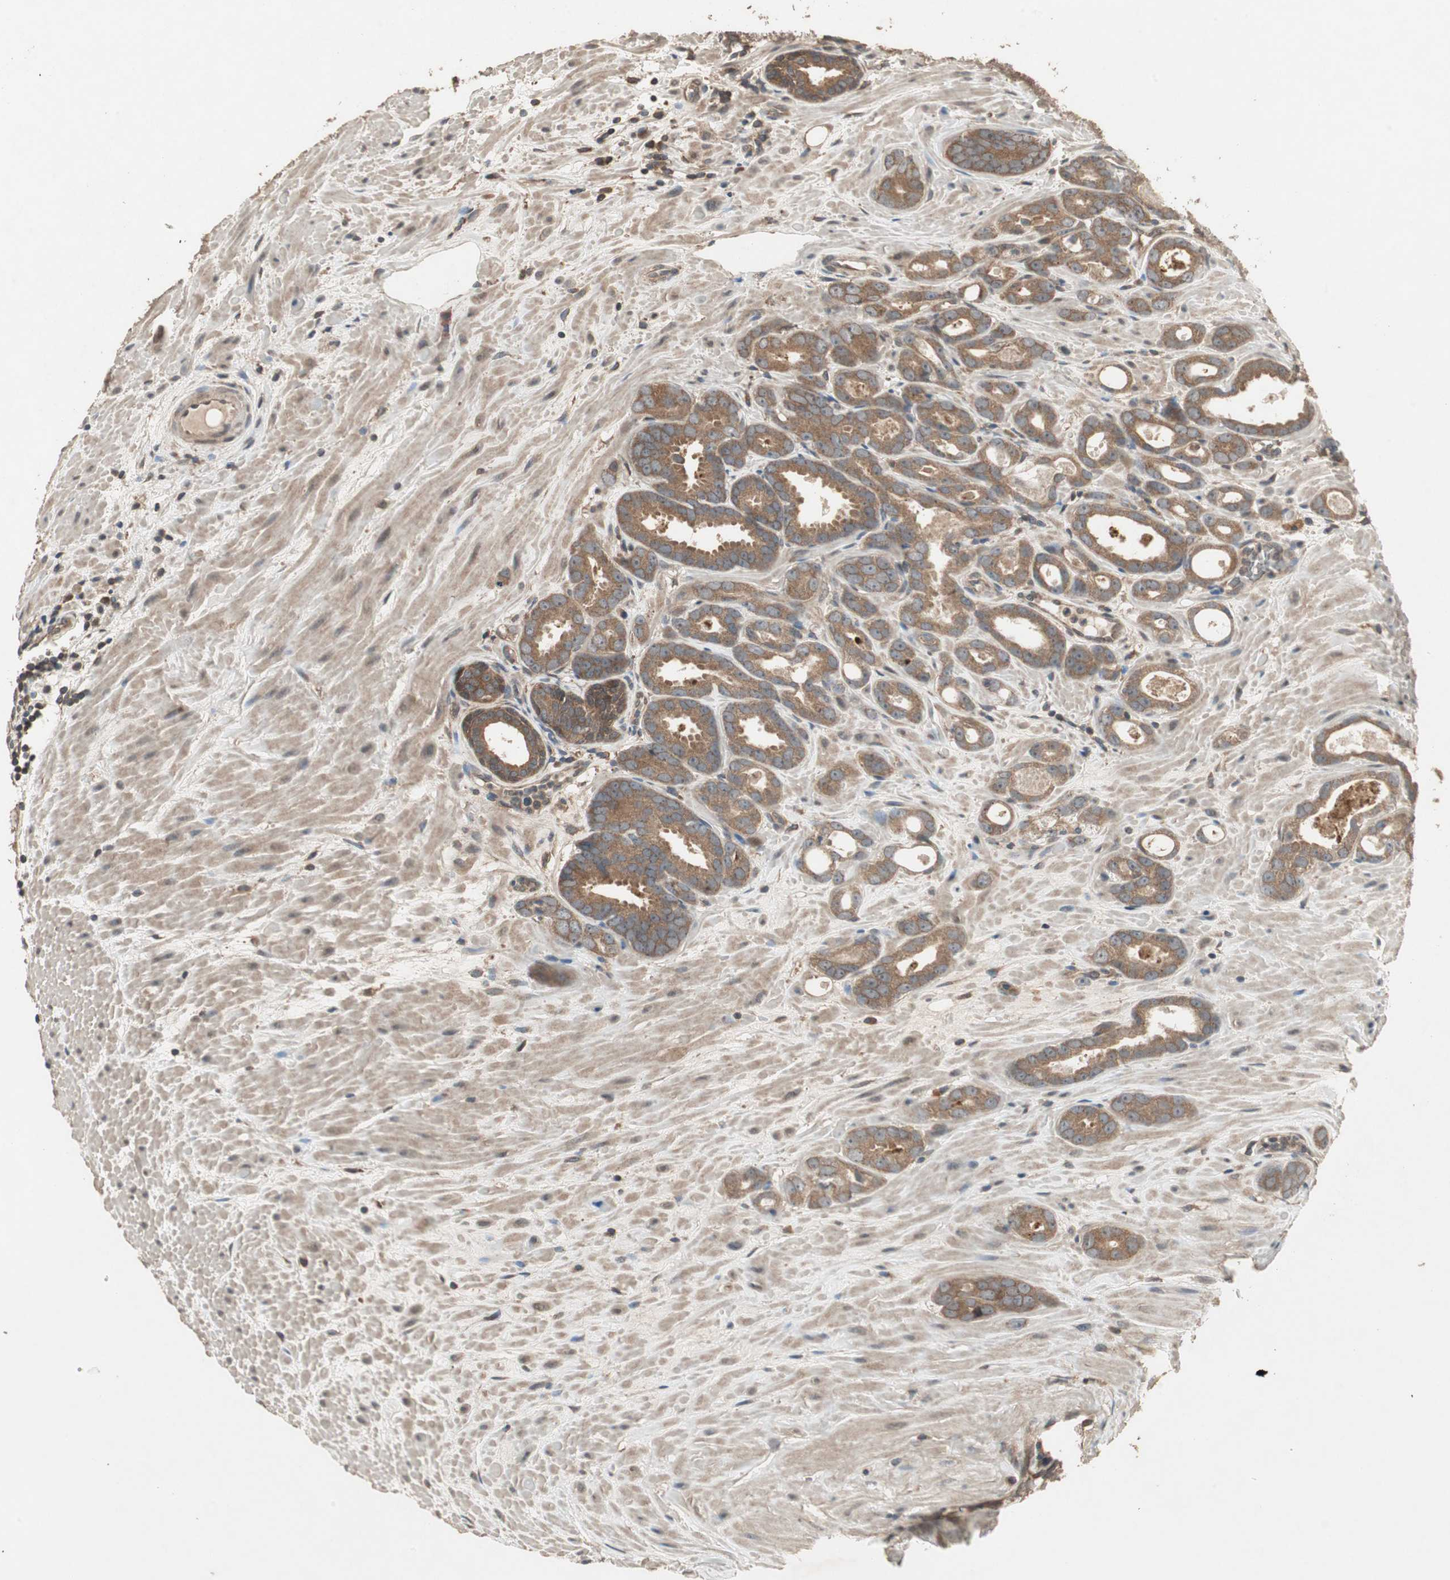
{"staining": {"intensity": "moderate", "quantity": ">75%", "location": "cytoplasmic/membranous"}, "tissue": "prostate cancer", "cell_type": "Tumor cells", "image_type": "cancer", "snomed": [{"axis": "morphology", "description": "Adenocarcinoma, Low grade"}, {"axis": "topography", "description": "Prostate"}], "caption": "Prostate cancer stained with DAB IHC demonstrates medium levels of moderate cytoplasmic/membranous expression in about >75% of tumor cells.", "gene": "UBAC1", "patient": {"sex": "male", "age": 57}}